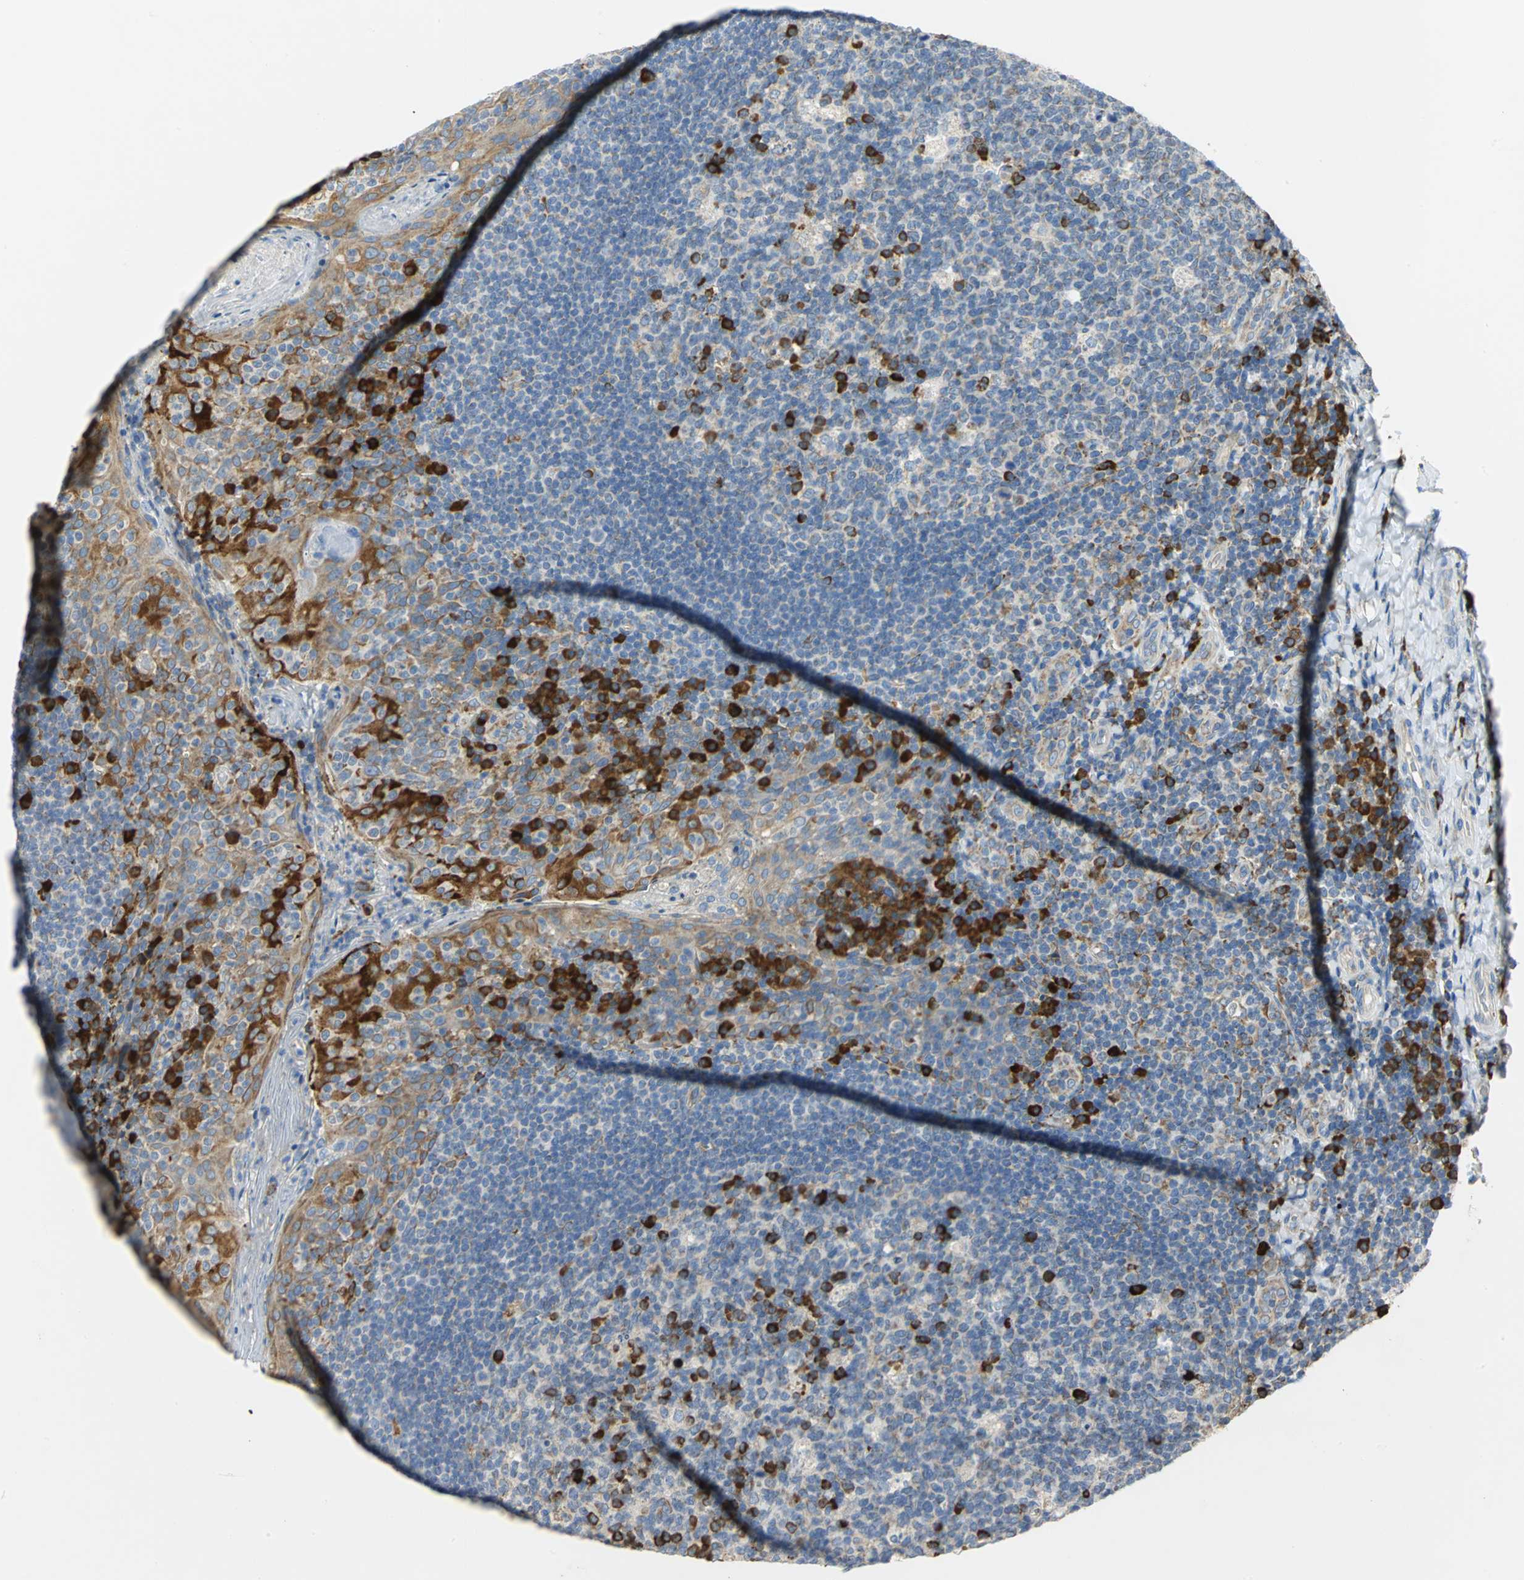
{"staining": {"intensity": "strong", "quantity": "<25%", "location": "cytoplasmic/membranous"}, "tissue": "tonsil", "cell_type": "Germinal center cells", "image_type": "normal", "snomed": [{"axis": "morphology", "description": "Normal tissue, NOS"}, {"axis": "topography", "description": "Tonsil"}], "caption": "Germinal center cells show medium levels of strong cytoplasmic/membranous staining in about <25% of cells in unremarkable human tonsil.", "gene": "TULP4", "patient": {"sex": "male", "age": 17}}